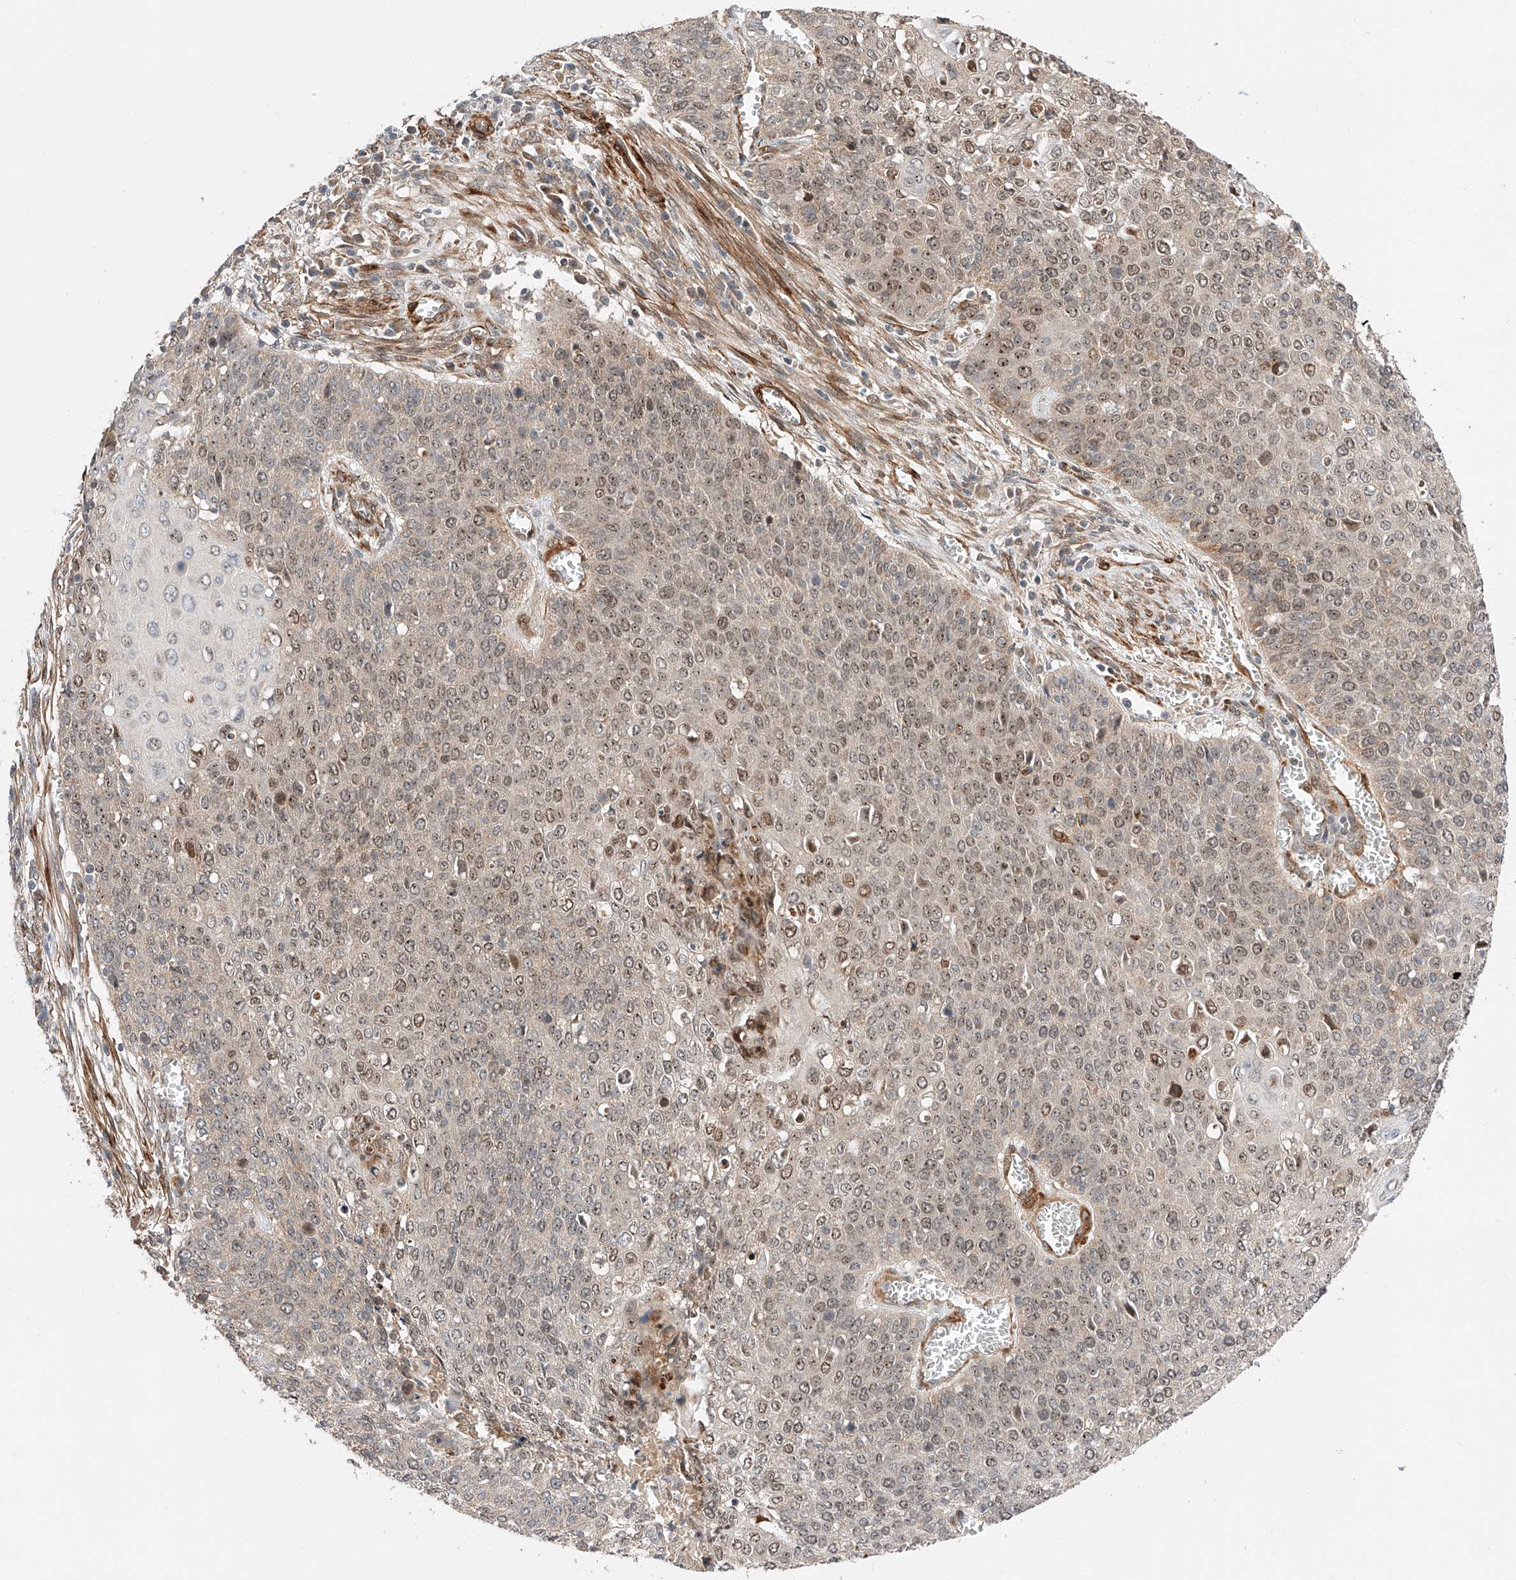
{"staining": {"intensity": "moderate", "quantity": ">75%", "location": "nuclear"}, "tissue": "cervical cancer", "cell_type": "Tumor cells", "image_type": "cancer", "snomed": [{"axis": "morphology", "description": "Squamous cell carcinoma, NOS"}, {"axis": "topography", "description": "Cervix"}], "caption": "Human cervical cancer (squamous cell carcinoma) stained with a protein marker exhibits moderate staining in tumor cells.", "gene": "RAB23", "patient": {"sex": "female", "age": 39}}